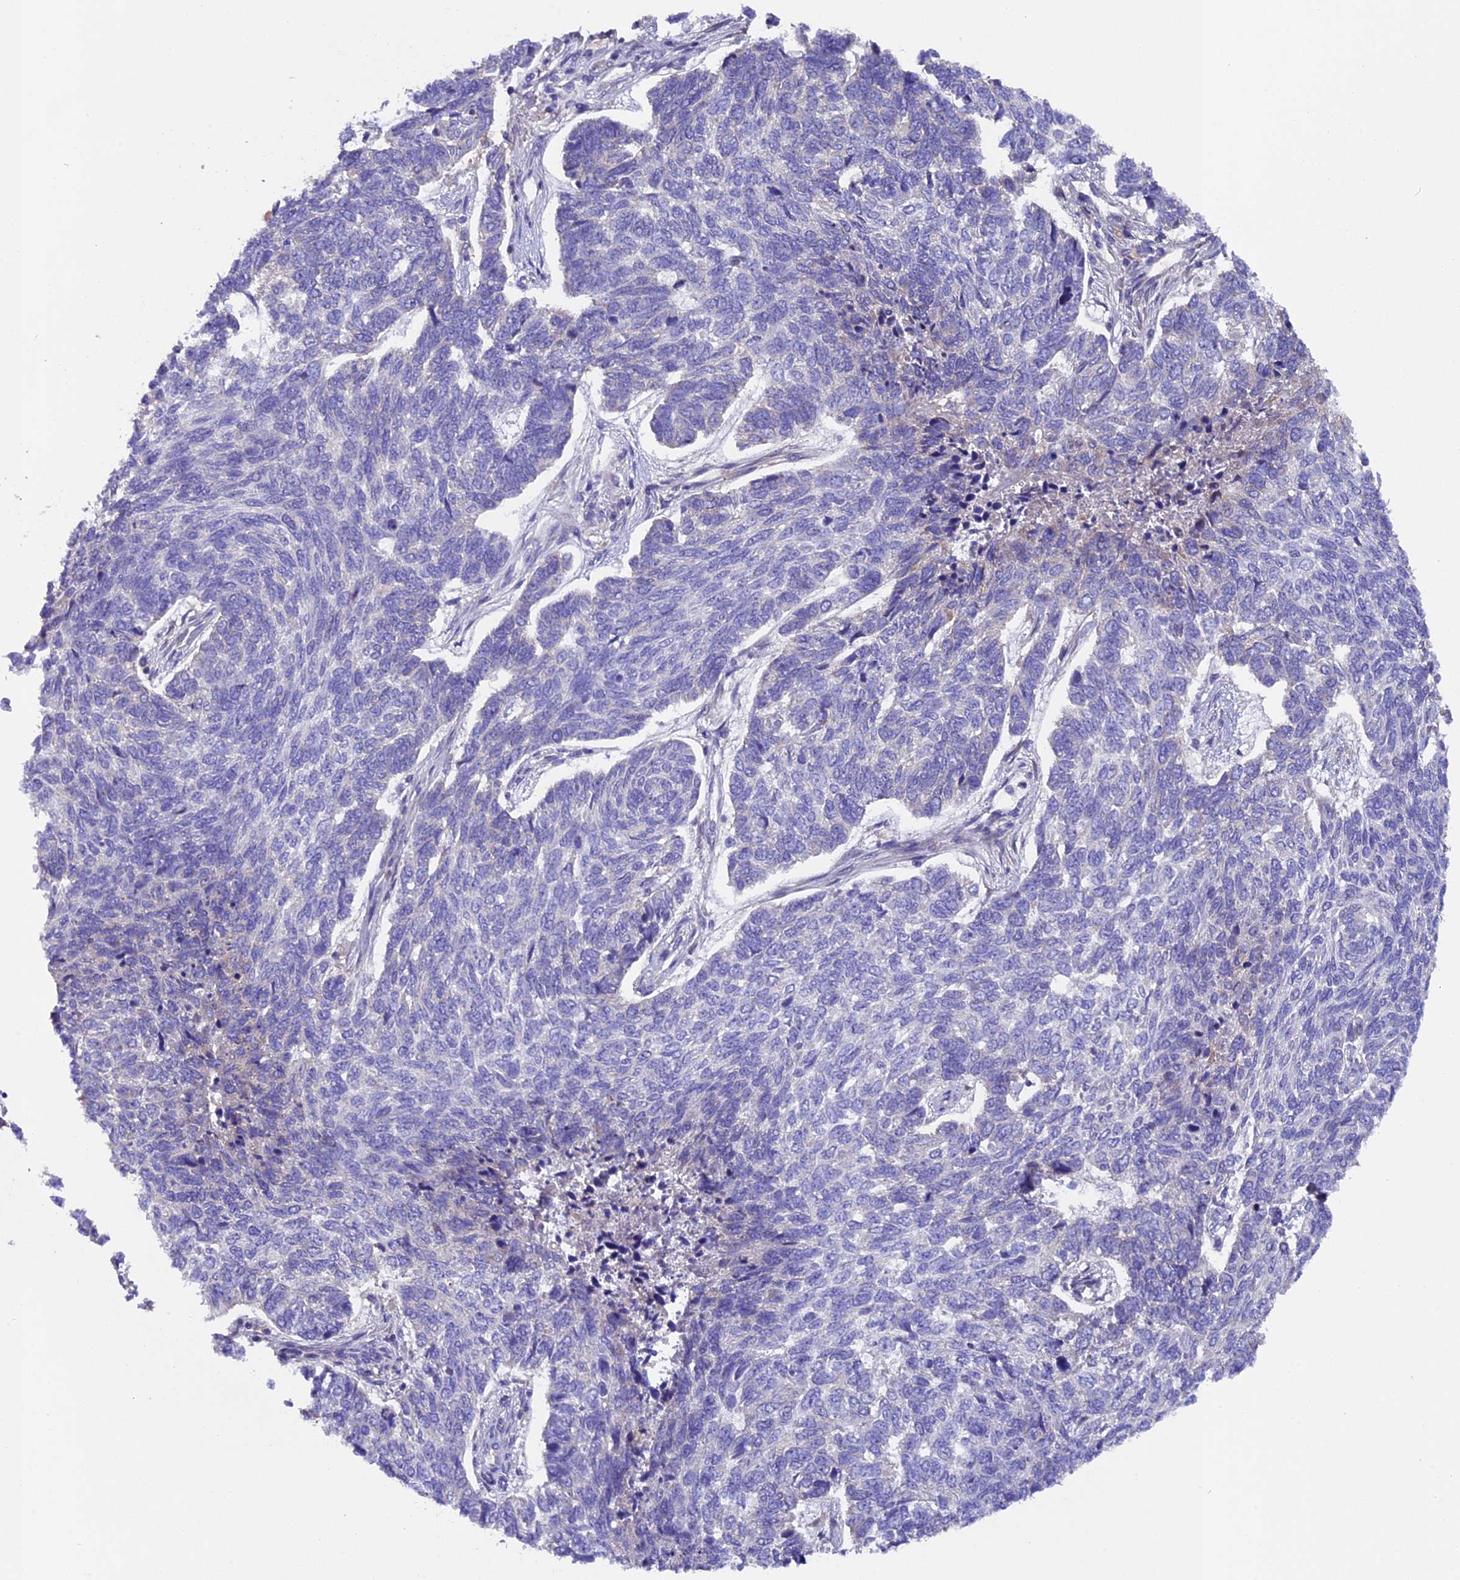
{"staining": {"intensity": "negative", "quantity": "none", "location": "none"}, "tissue": "skin cancer", "cell_type": "Tumor cells", "image_type": "cancer", "snomed": [{"axis": "morphology", "description": "Basal cell carcinoma"}, {"axis": "topography", "description": "Skin"}], "caption": "Tumor cells show no significant positivity in skin cancer.", "gene": "PIGU", "patient": {"sex": "female", "age": 65}}